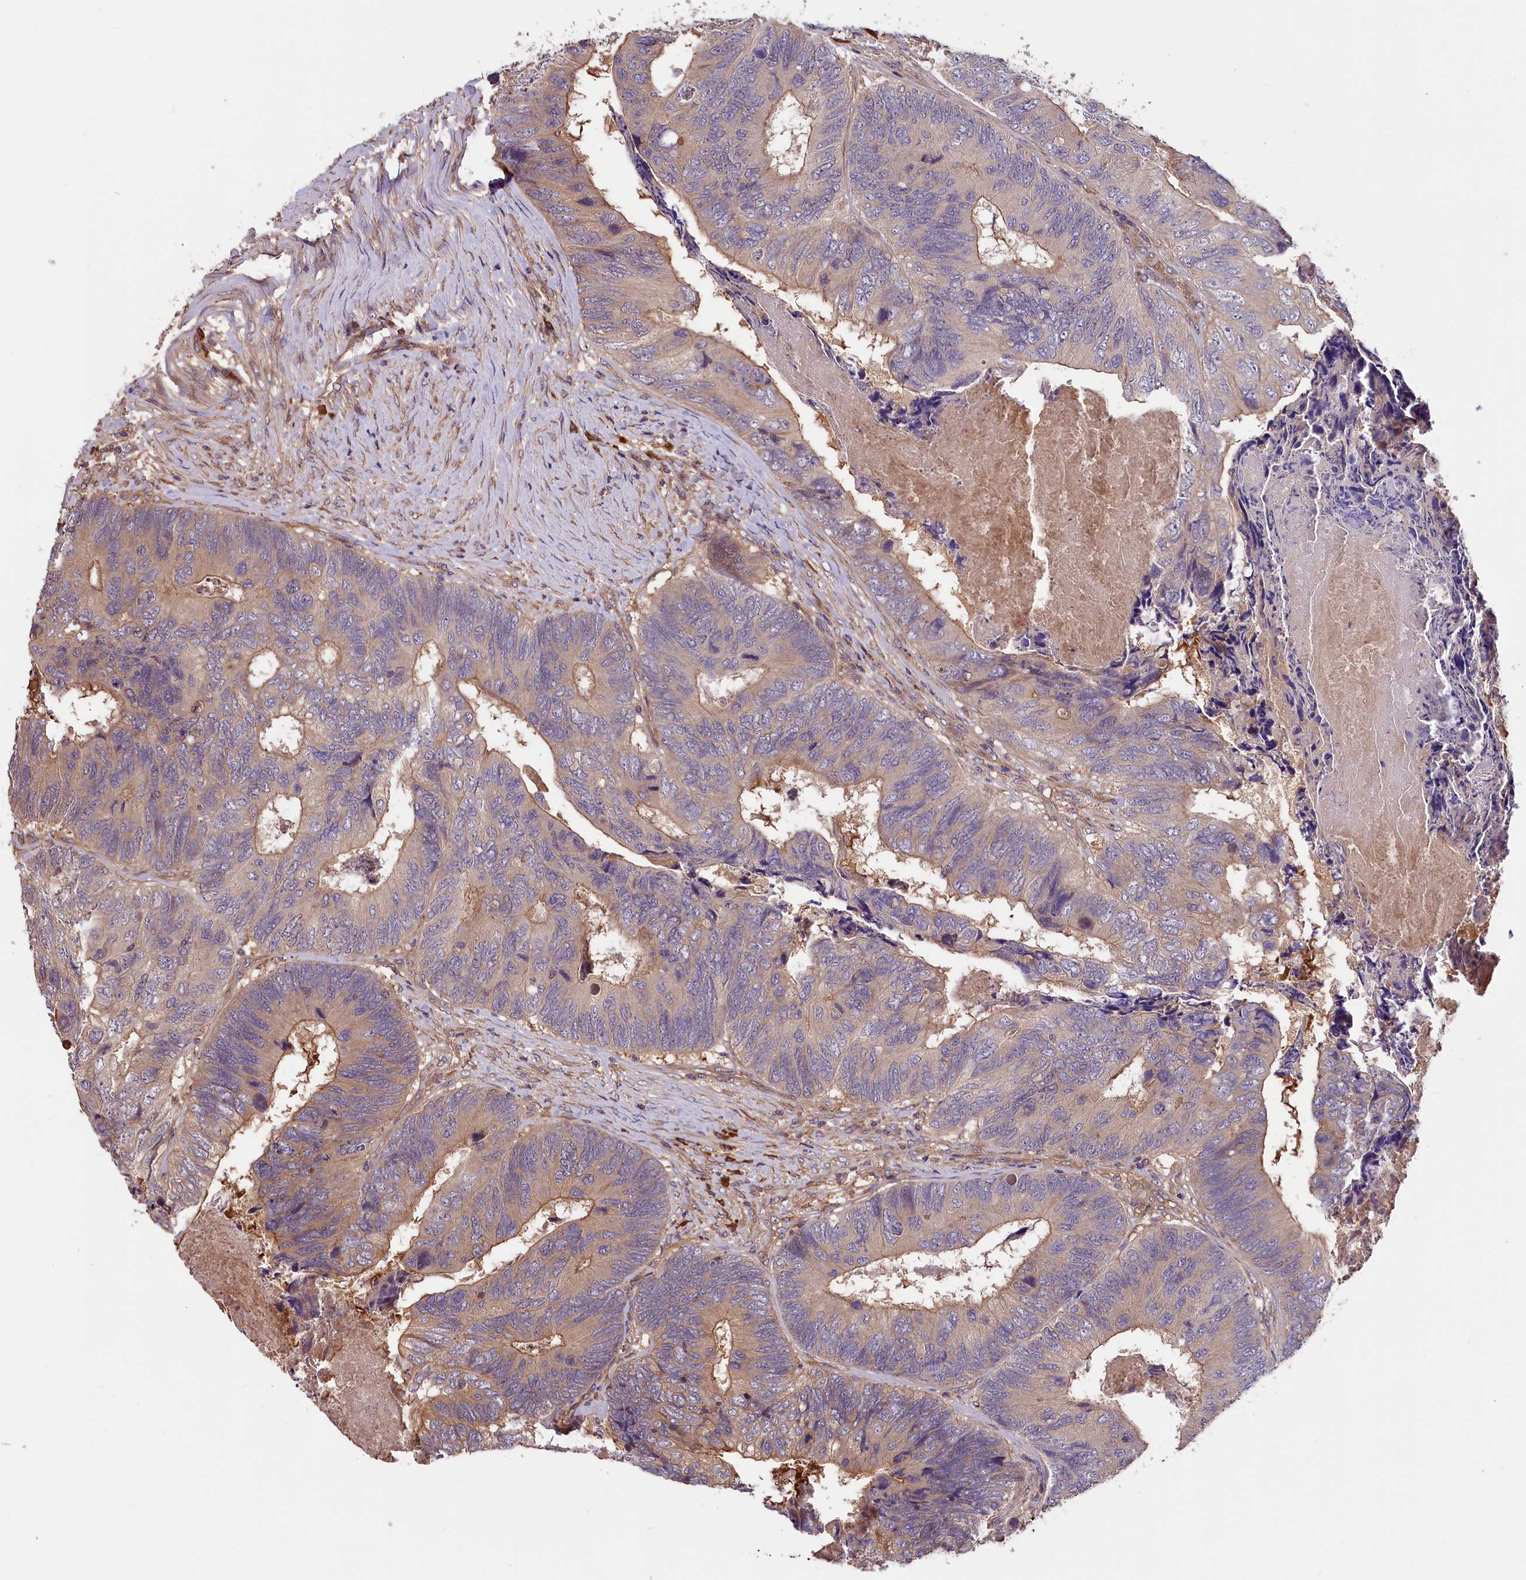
{"staining": {"intensity": "weak", "quantity": "25%-75%", "location": "cytoplasmic/membranous"}, "tissue": "colorectal cancer", "cell_type": "Tumor cells", "image_type": "cancer", "snomed": [{"axis": "morphology", "description": "Adenocarcinoma, NOS"}, {"axis": "topography", "description": "Colon"}], "caption": "Immunohistochemistry (IHC) histopathology image of colorectal cancer (adenocarcinoma) stained for a protein (brown), which reveals low levels of weak cytoplasmic/membranous expression in approximately 25%-75% of tumor cells.", "gene": "SETD6", "patient": {"sex": "female", "age": 67}}